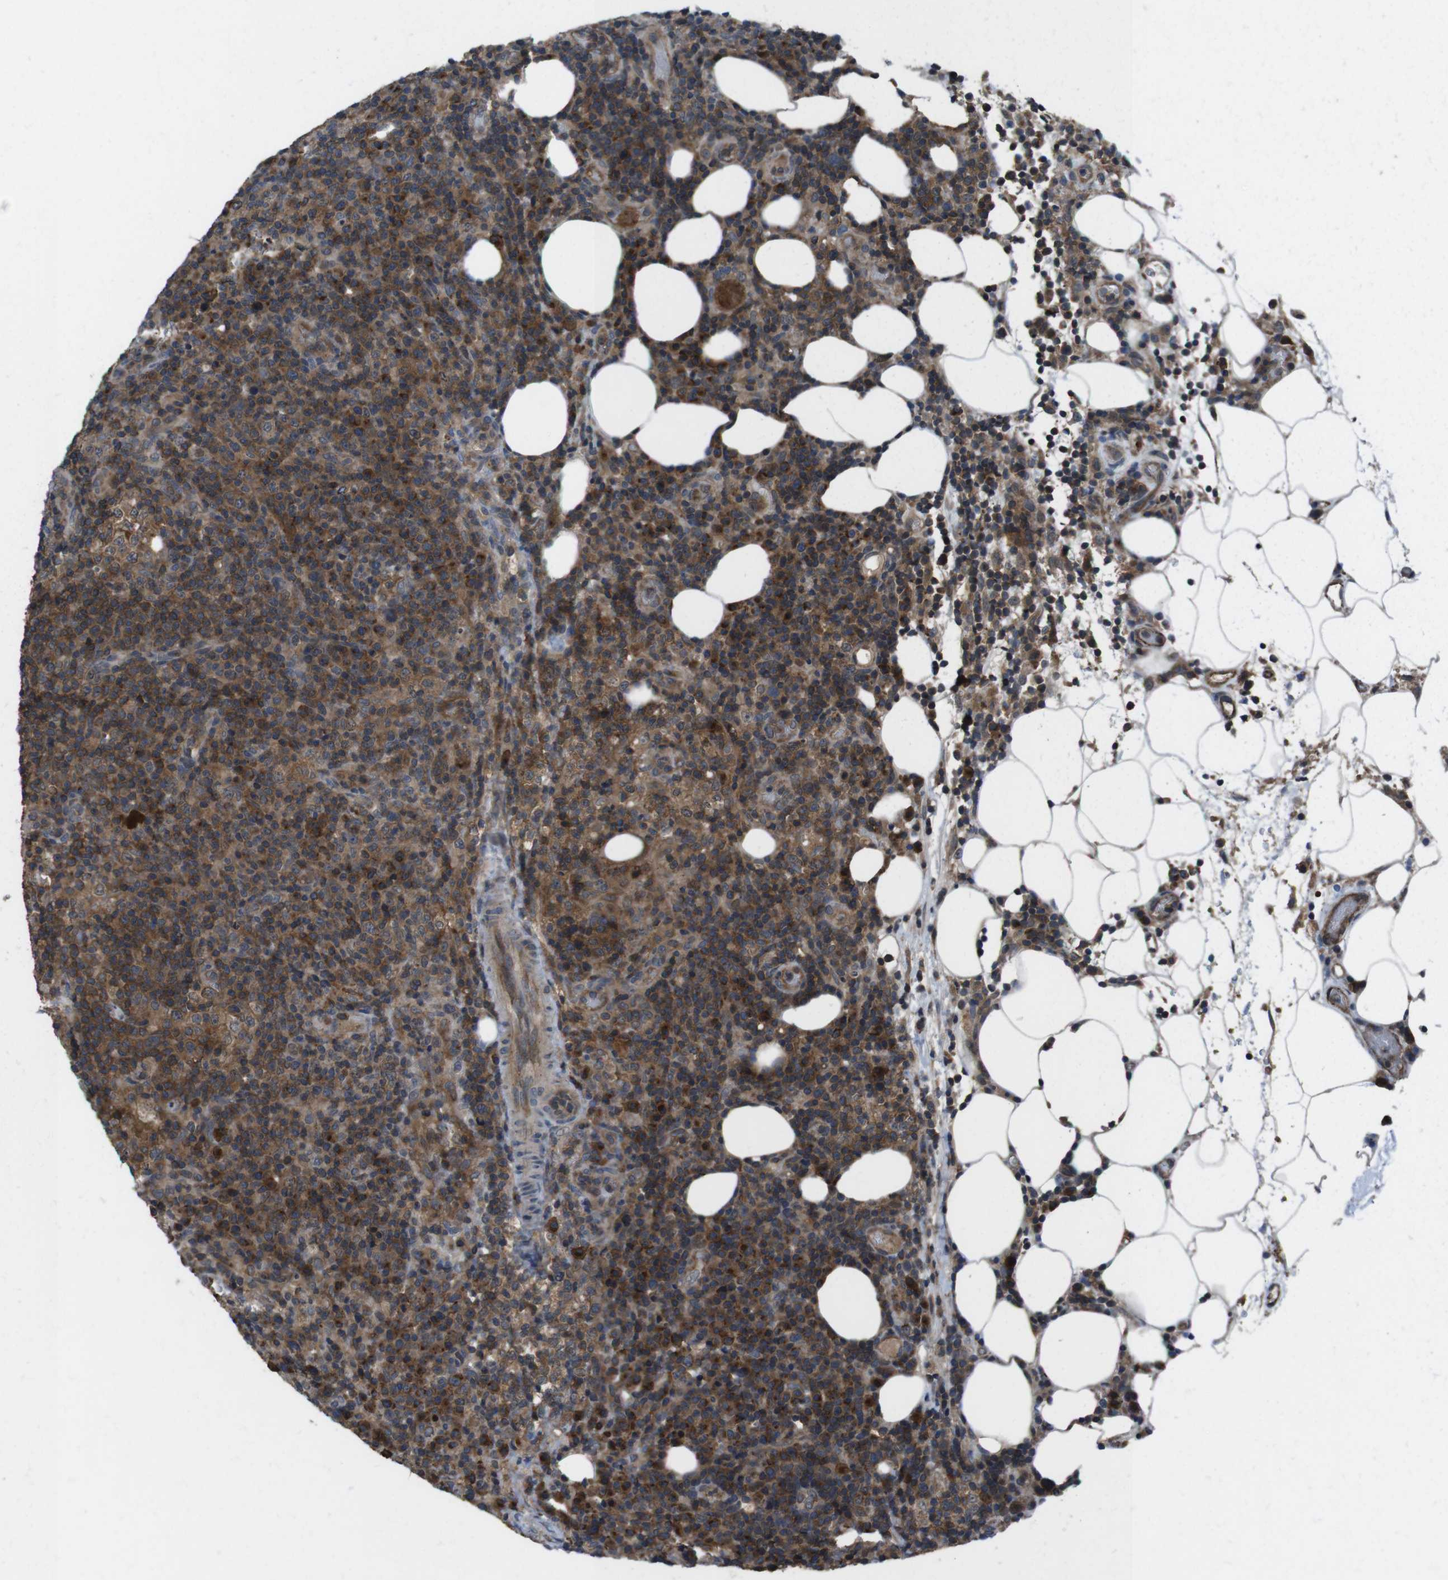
{"staining": {"intensity": "moderate", "quantity": ">75%", "location": "cytoplasmic/membranous"}, "tissue": "lymphoma", "cell_type": "Tumor cells", "image_type": "cancer", "snomed": [{"axis": "morphology", "description": "Malignant lymphoma, non-Hodgkin's type, High grade"}, {"axis": "topography", "description": "Lymph node"}], "caption": "Brown immunohistochemical staining in human high-grade malignant lymphoma, non-Hodgkin's type reveals moderate cytoplasmic/membranous staining in approximately >75% of tumor cells.", "gene": "SLC22A23", "patient": {"sex": "female", "age": 76}}